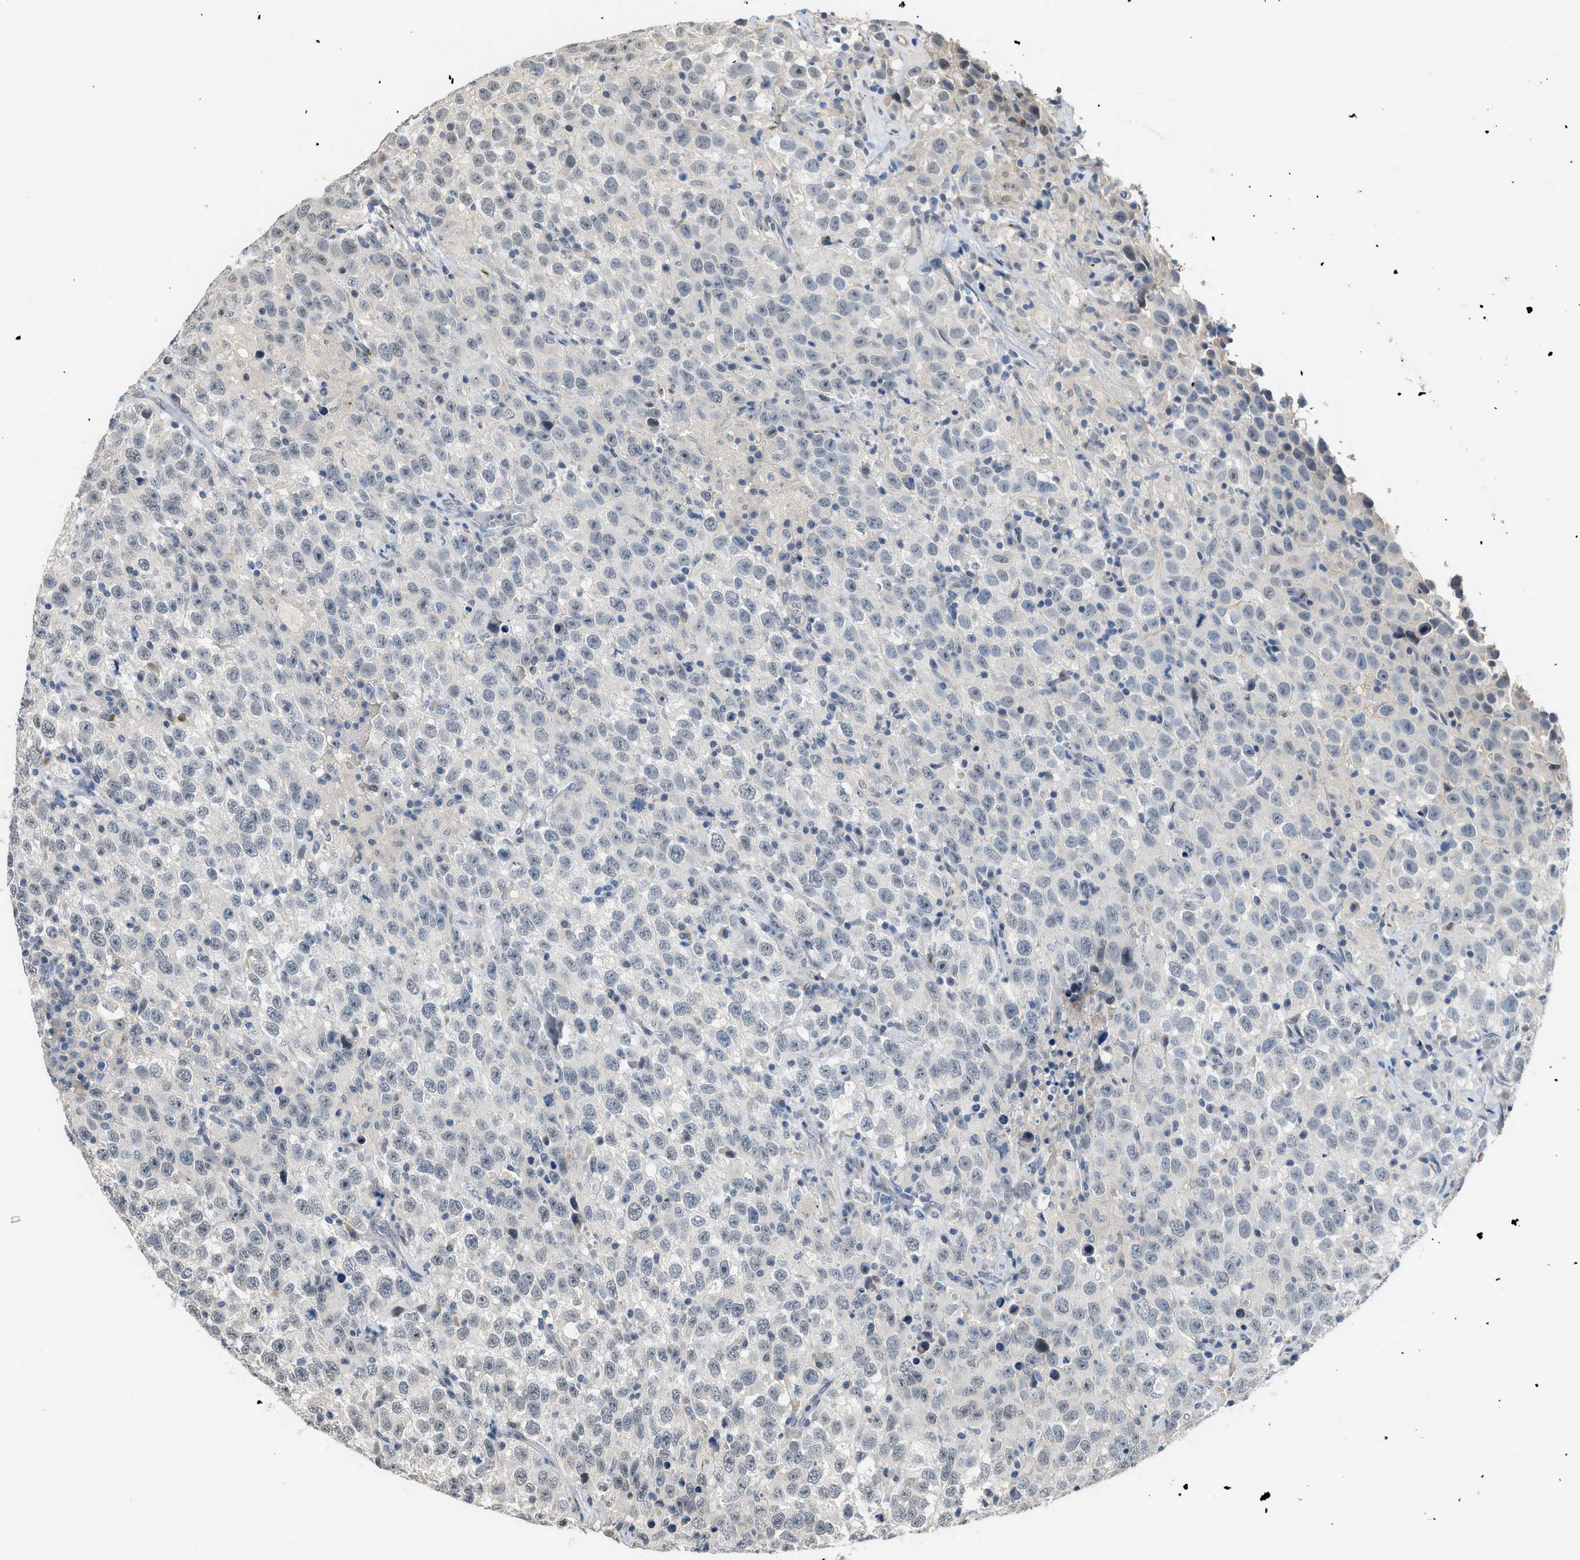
{"staining": {"intensity": "negative", "quantity": "none", "location": "none"}, "tissue": "testis cancer", "cell_type": "Tumor cells", "image_type": "cancer", "snomed": [{"axis": "morphology", "description": "Seminoma, NOS"}, {"axis": "topography", "description": "Testis"}], "caption": "DAB (3,3'-diaminobenzidine) immunohistochemical staining of testis cancer exhibits no significant staining in tumor cells. (DAB IHC, high magnification).", "gene": "TMEM154", "patient": {"sex": "male", "age": 41}}